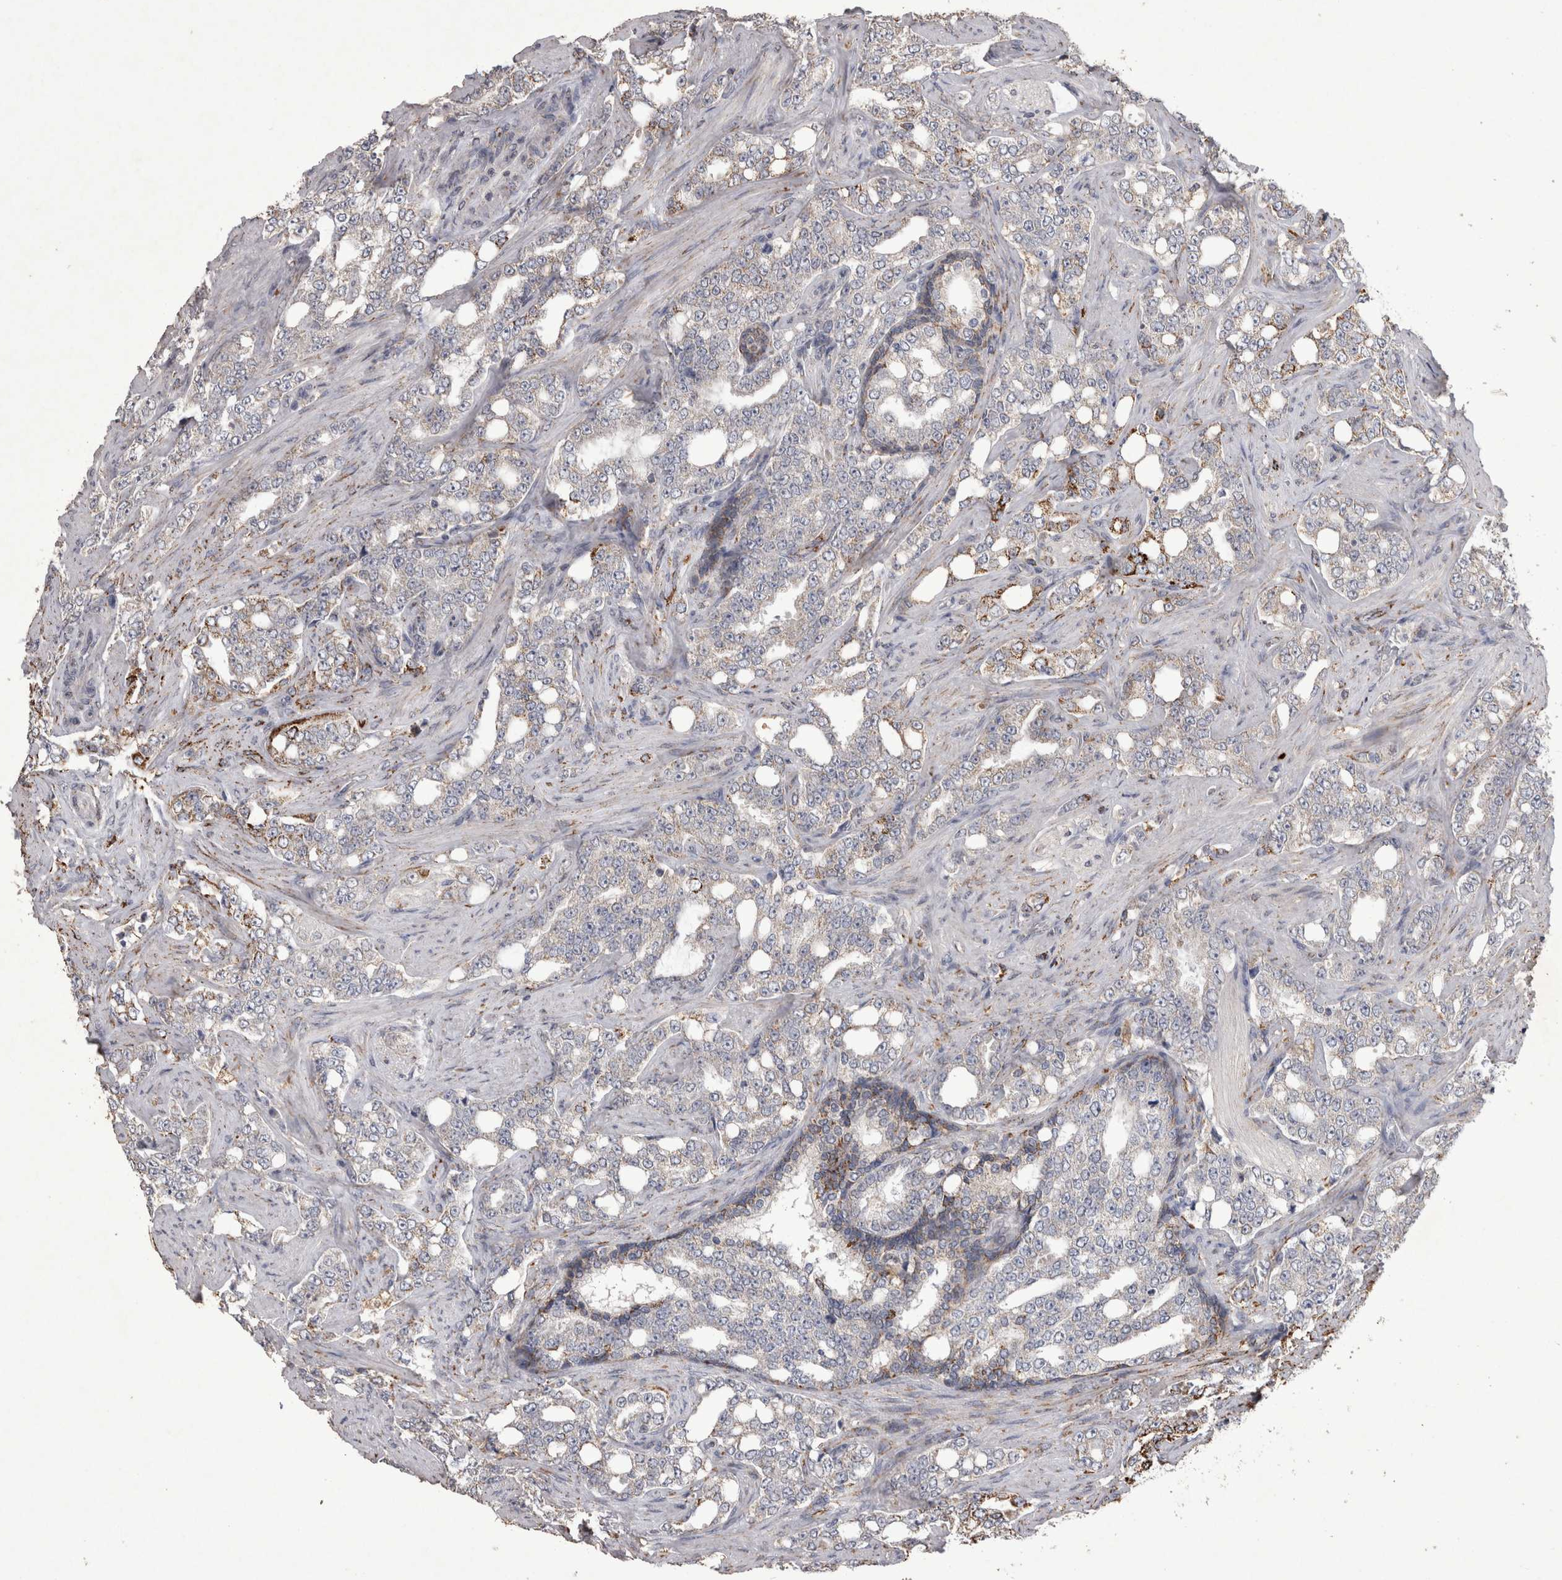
{"staining": {"intensity": "moderate", "quantity": "<25%", "location": "cytoplasmic/membranous"}, "tissue": "prostate cancer", "cell_type": "Tumor cells", "image_type": "cancer", "snomed": [{"axis": "morphology", "description": "Adenocarcinoma, High grade"}, {"axis": "topography", "description": "Prostate"}], "caption": "Immunohistochemical staining of adenocarcinoma (high-grade) (prostate) exhibits low levels of moderate cytoplasmic/membranous staining in about <25% of tumor cells.", "gene": "DKK3", "patient": {"sex": "male", "age": 64}}